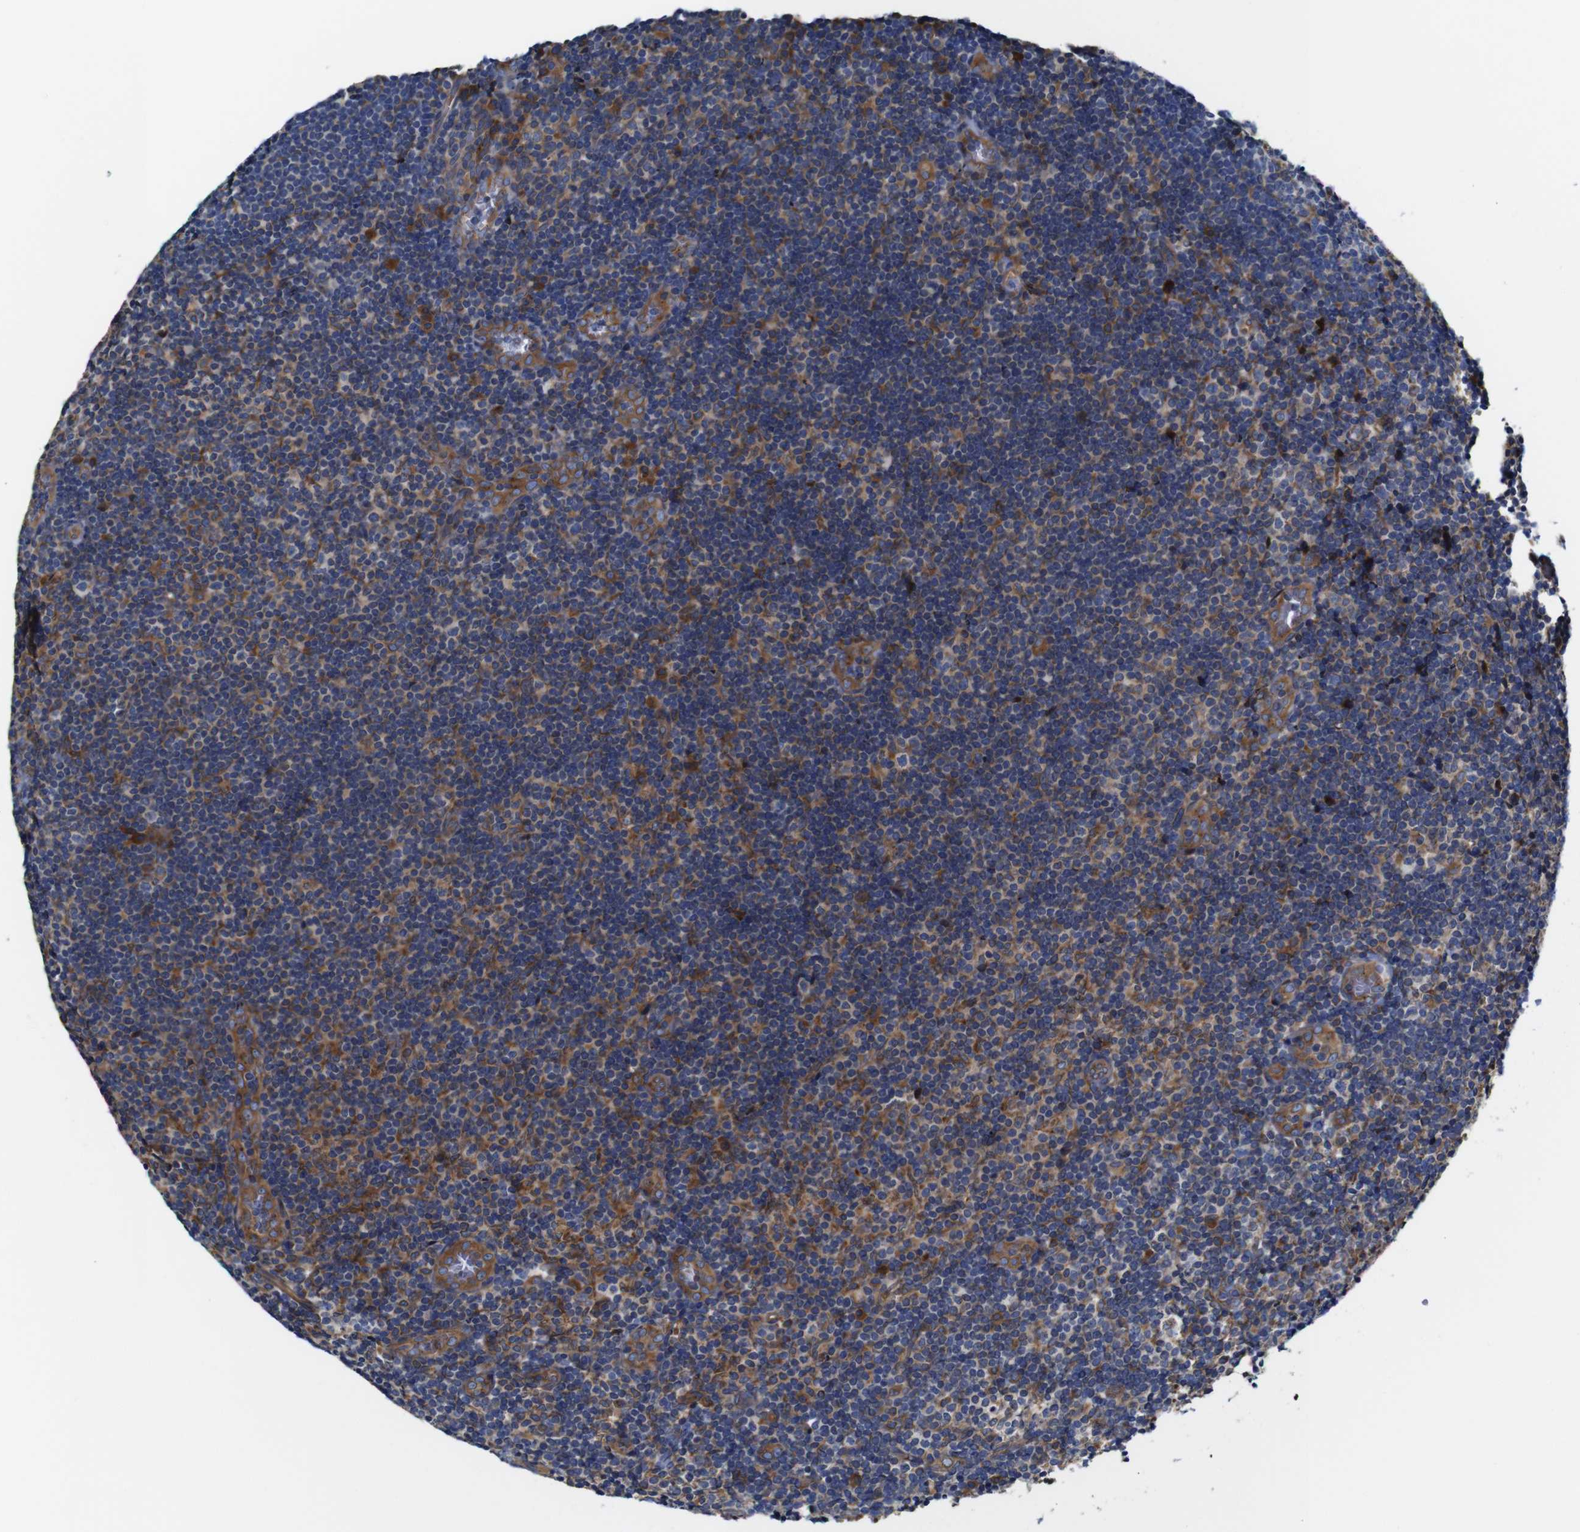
{"staining": {"intensity": "moderate", "quantity": "25%-75%", "location": "cytoplasmic/membranous"}, "tissue": "tonsil", "cell_type": "Germinal center cells", "image_type": "normal", "snomed": [{"axis": "morphology", "description": "Normal tissue, NOS"}, {"axis": "topography", "description": "Tonsil"}], "caption": "The micrograph displays staining of normal tonsil, revealing moderate cytoplasmic/membranous protein positivity (brown color) within germinal center cells. (Brightfield microscopy of DAB IHC at high magnification).", "gene": "CLCC1", "patient": {"sex": "male", "age": 37}}